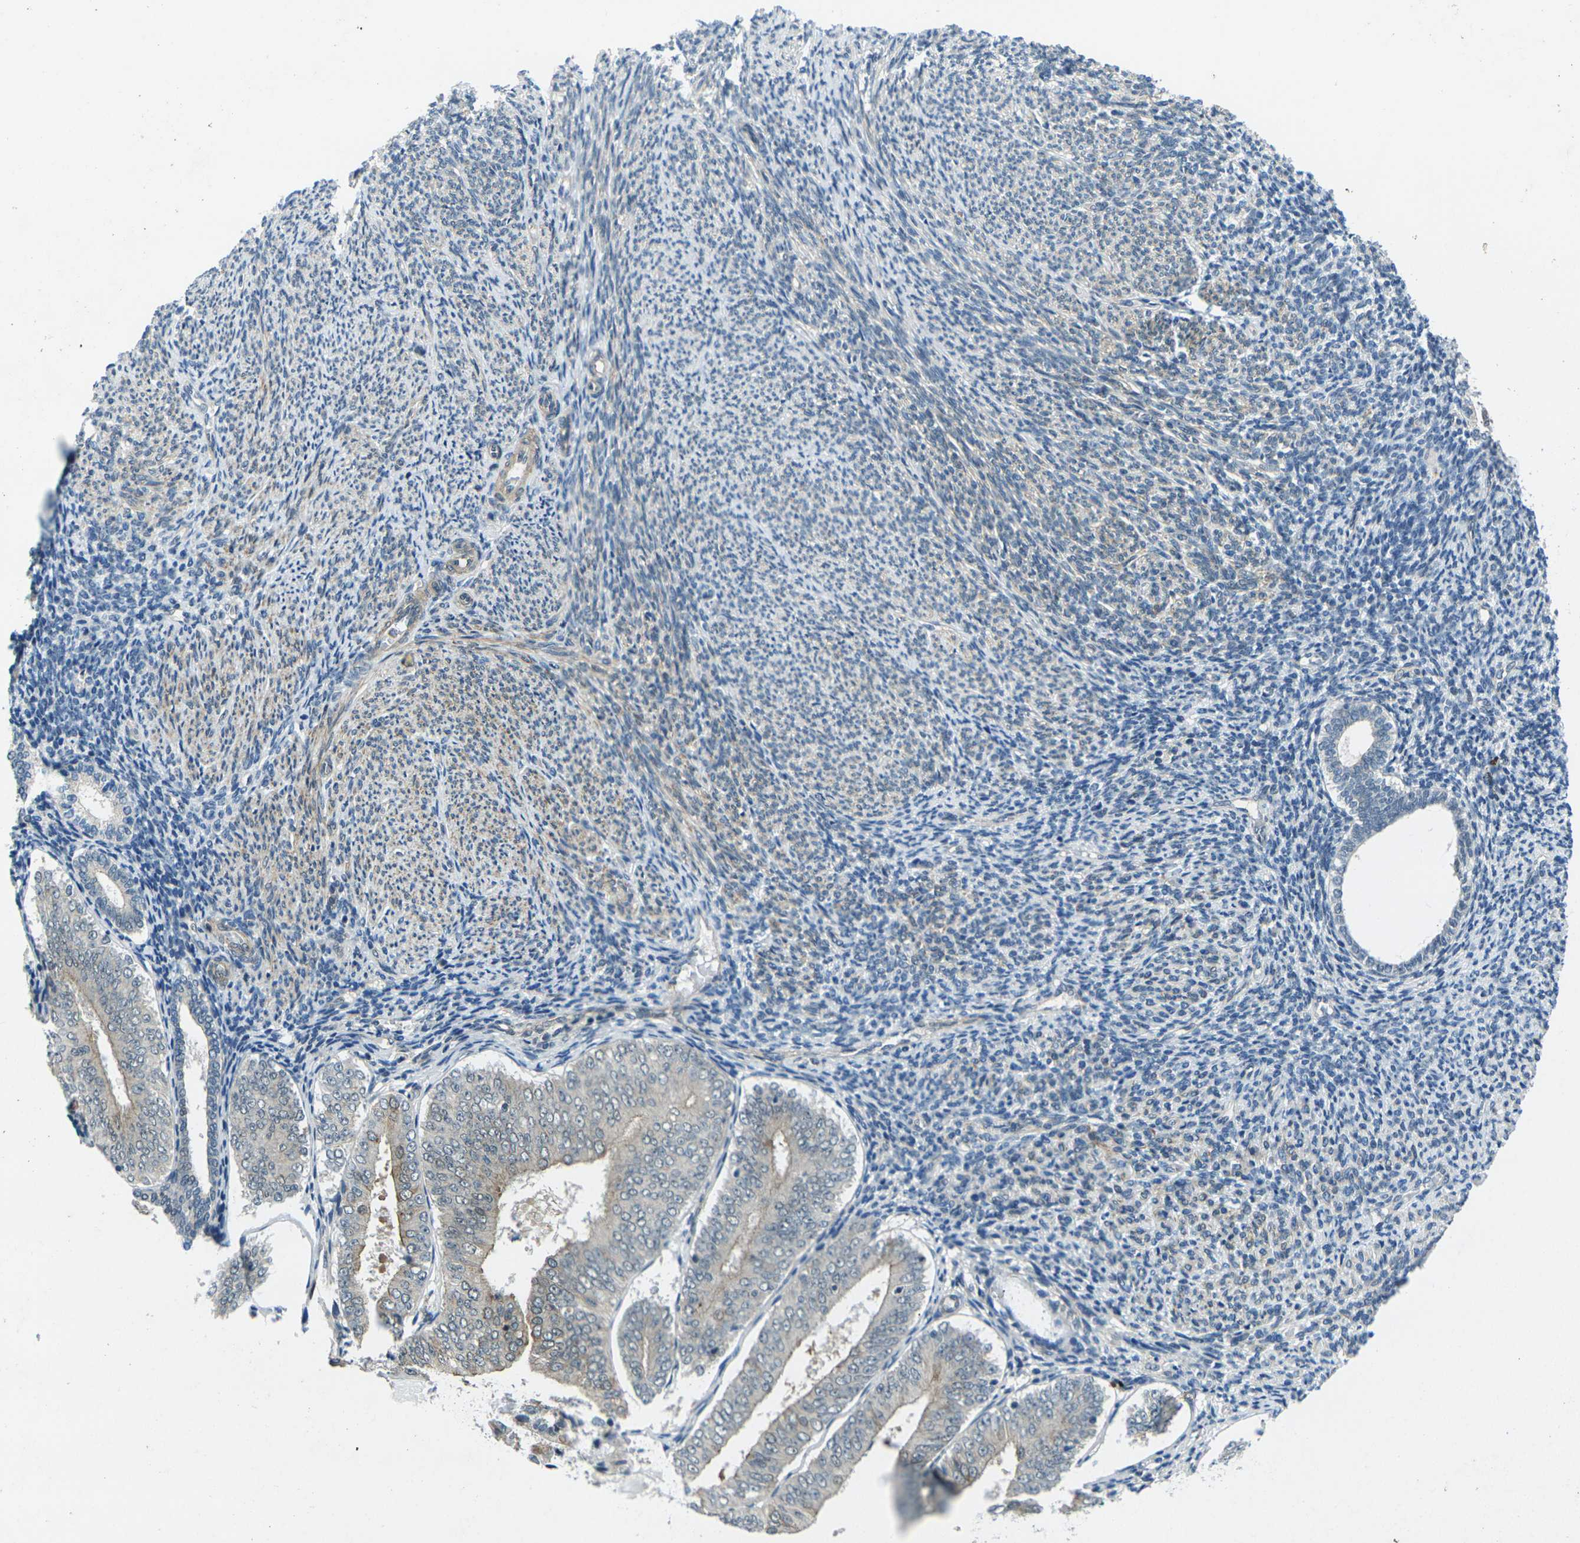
{"staining": {"intensity": "weak", "quantity": "<25%", "location": "cytoplasmic/membranous"}, "tissue": "endometrial cancer", "cell_type": "Tumor cells", "image_type": "cancer", "snomed": [{"axis": "morphology", "description": "Adenocarcinoma, NOS"}, {"axis": "topography", "description": "Endometrium"}], "caption": "Immunohistochemistry photomicrograph of neoplastic tissue: human endometrial cancer (adenocarcinoma) stained with DAB reveals no significant protein staining in tumor cells. The staining is performed using DAB brown chromogen with nuclei counter-stained in using hematoxylin.", "gene": "KCTD10", "patient": {"sex": "female", "age": 63}}